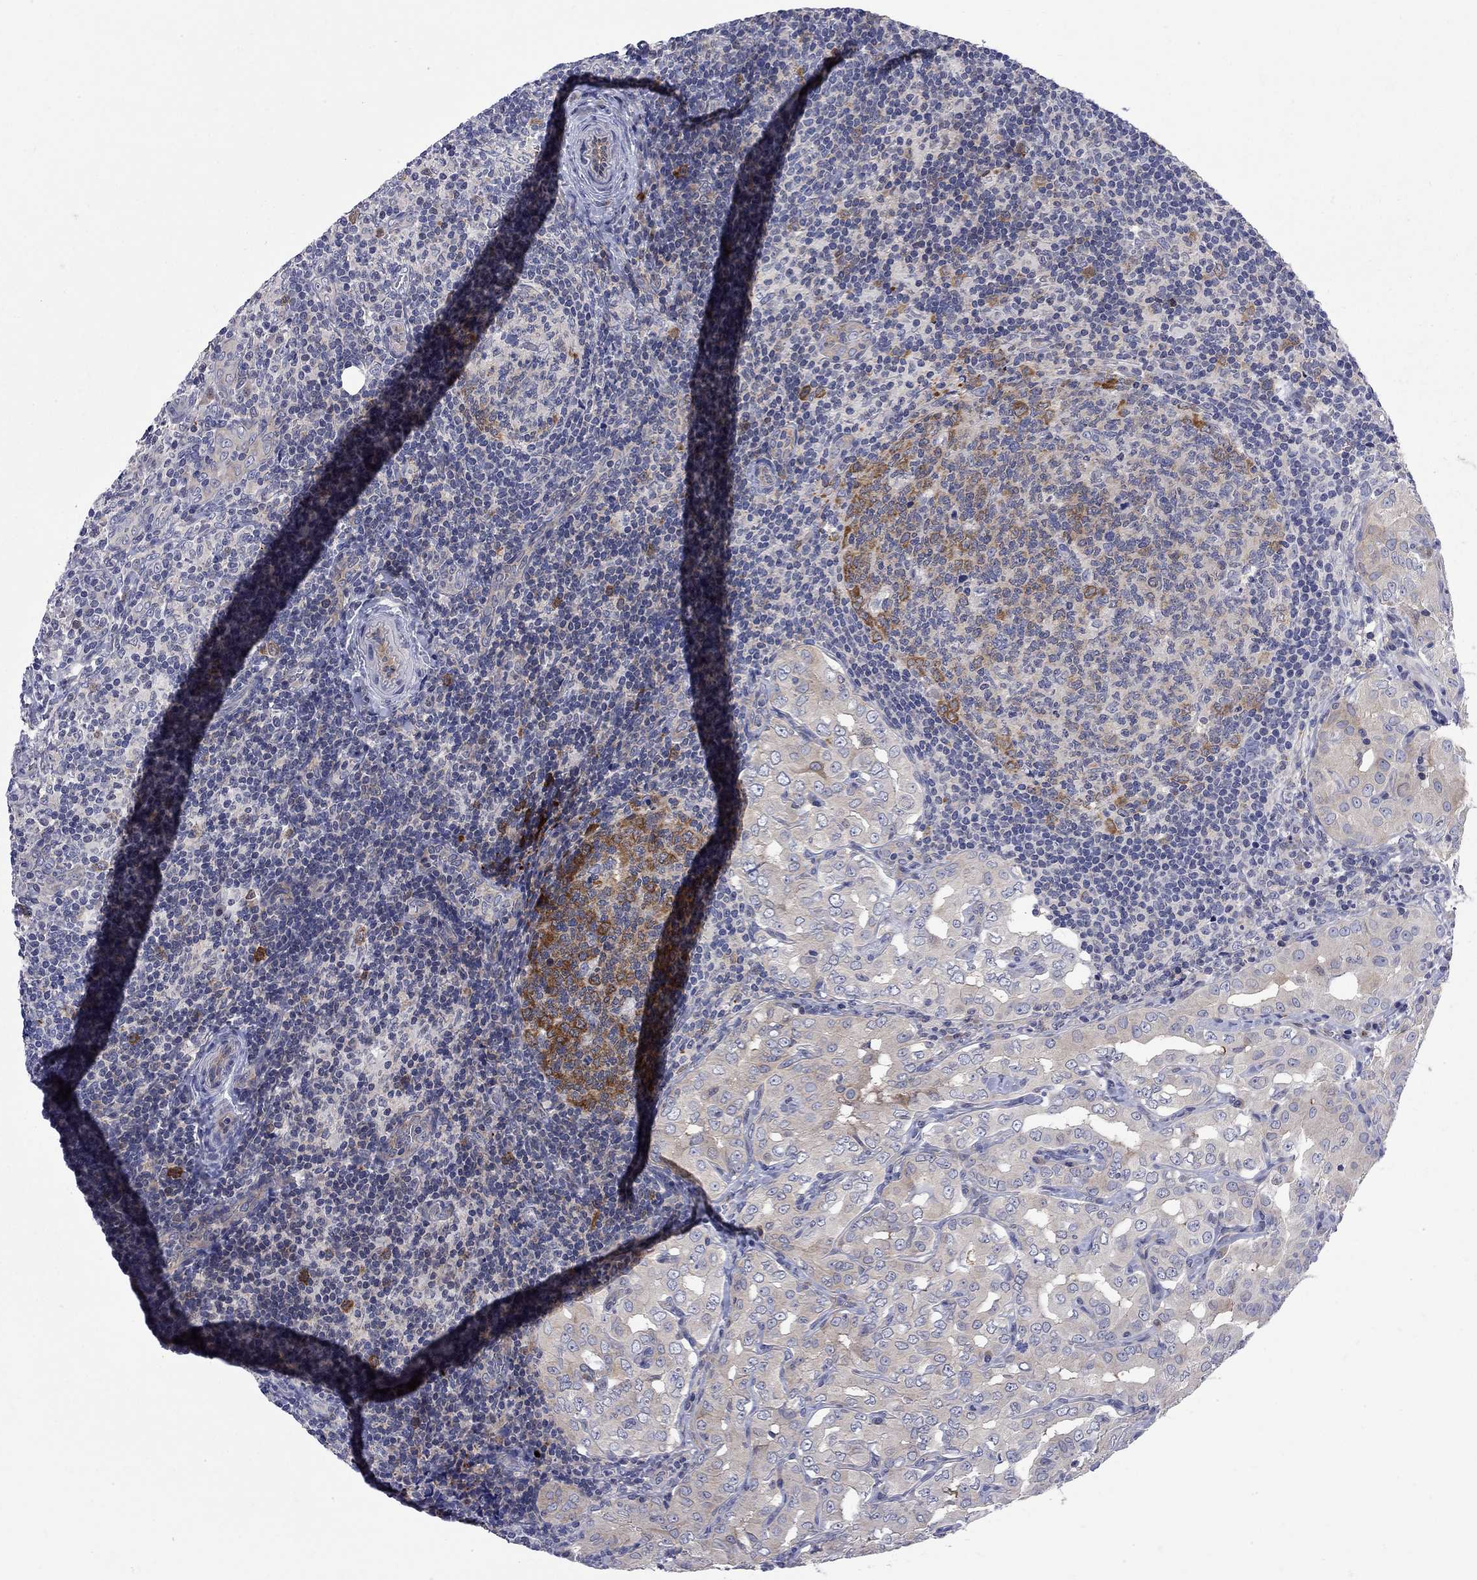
{"staining": {"intensity": "weak", "quantity": "<25%", "location": "cytoplasmic/membranous"}, "tissue": "thyroid cancer", "cell_type": "Tumor cells", "image_type": "cancer", "snomed": [{"axis": "morphology", "description": "Papillary adenocarcinoma, NOS"}, {"axis": "topography", "description": "Thyroid gland"}], "caption": "DAB (3,3'-diaminobenzidine) immunohistochemical staining of human thyroid cancer displays no significant positivity in tumor cells.", "gene": "GALNT8", "patient": {"sex": "male", "age": 61}}